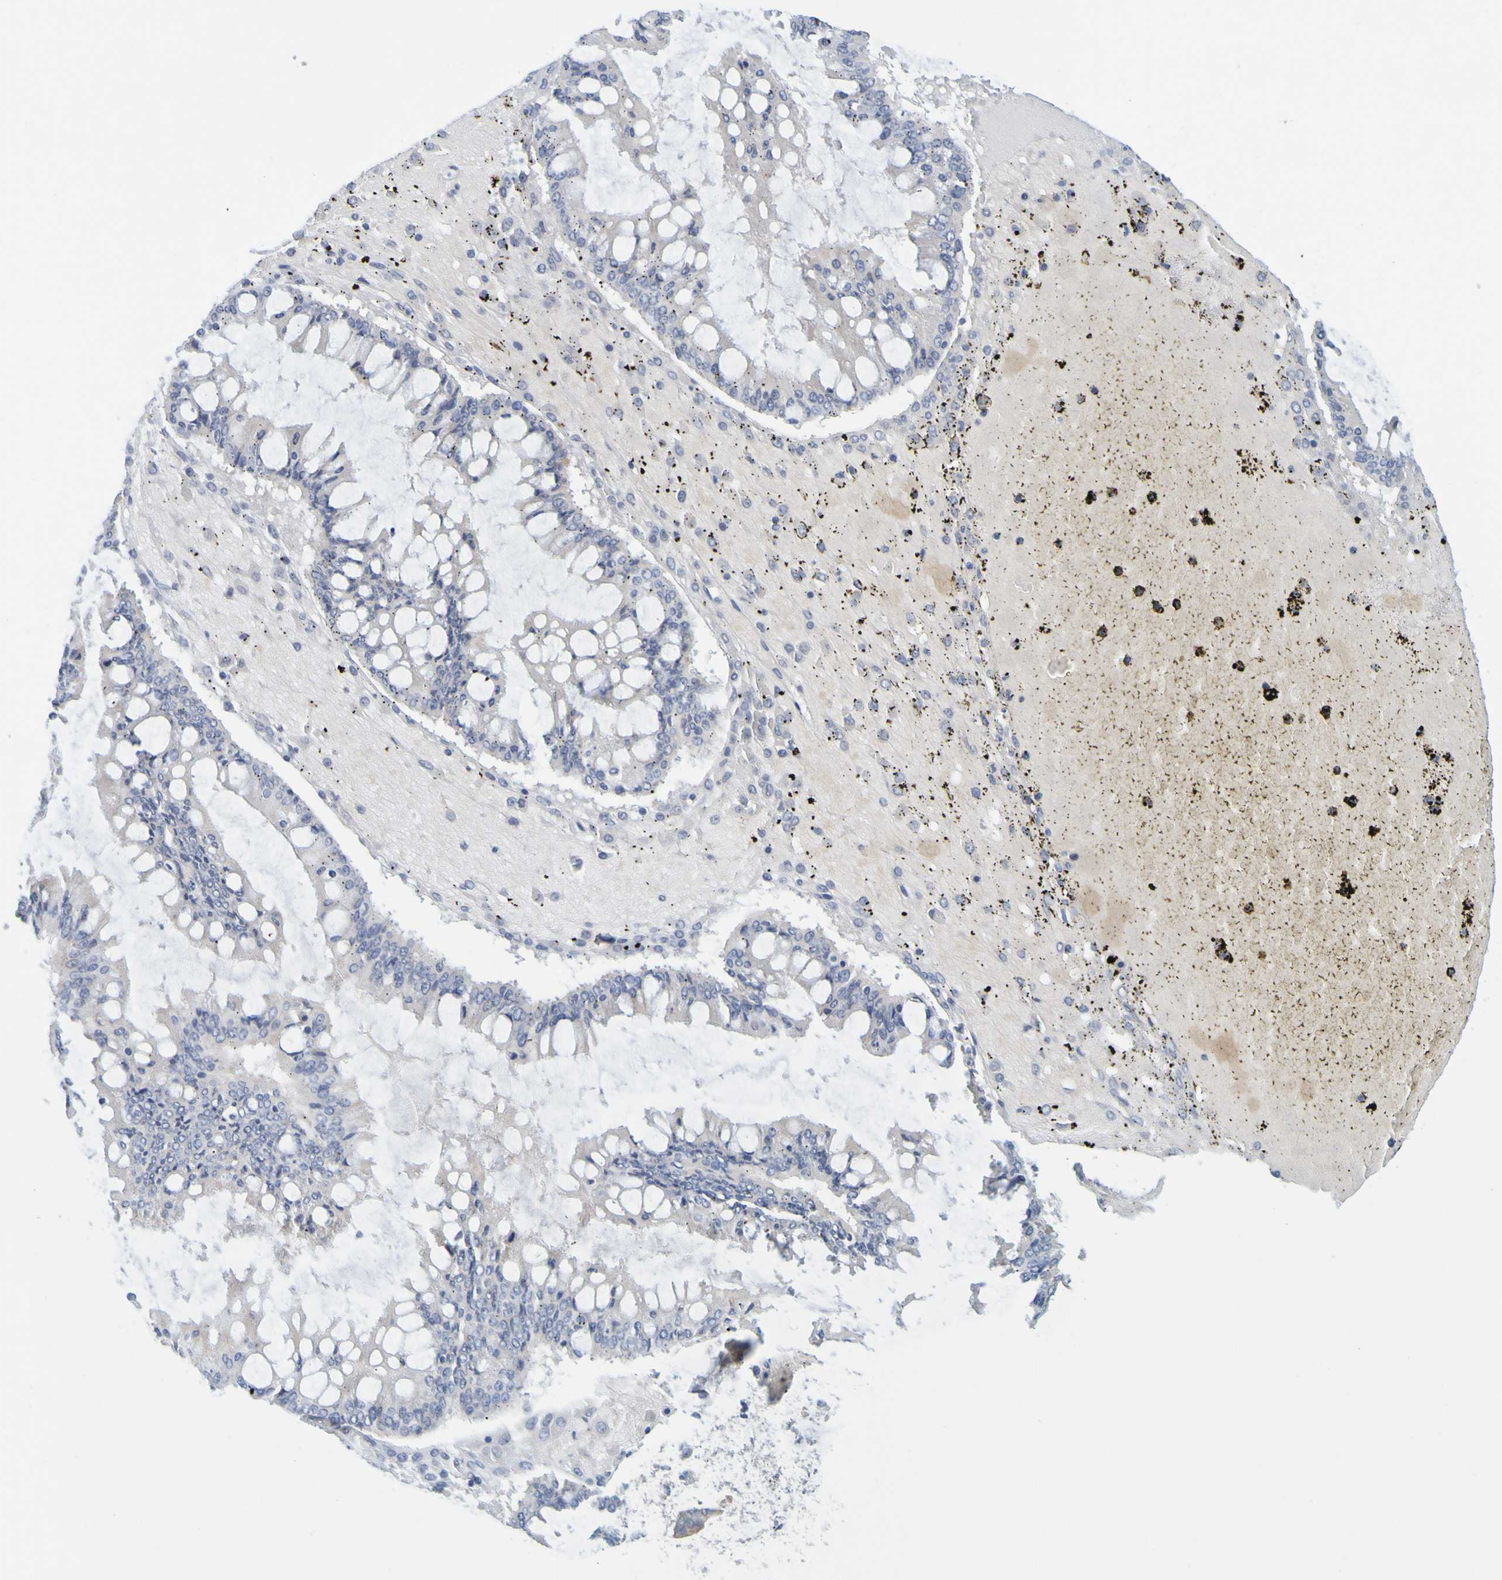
{"staining": {"intensity": "negative", "quantity": "none", "location": "none"}, "tissue": "ovarian cancer", "cell_type": "Tumor cells", "image_type": "cancer", "snomed": [{"axis": "morphology", "description": "Cystadenocarcinoma, mucinous, NOS"}, {"axis": "topography", "description": "Ovary"}], "caption": "Ovarian cancer stained for a protein using IHC reveals no expression tumor cells.", "gene": "ENDOU", "patient": {"sex": "female", "age": 73}}